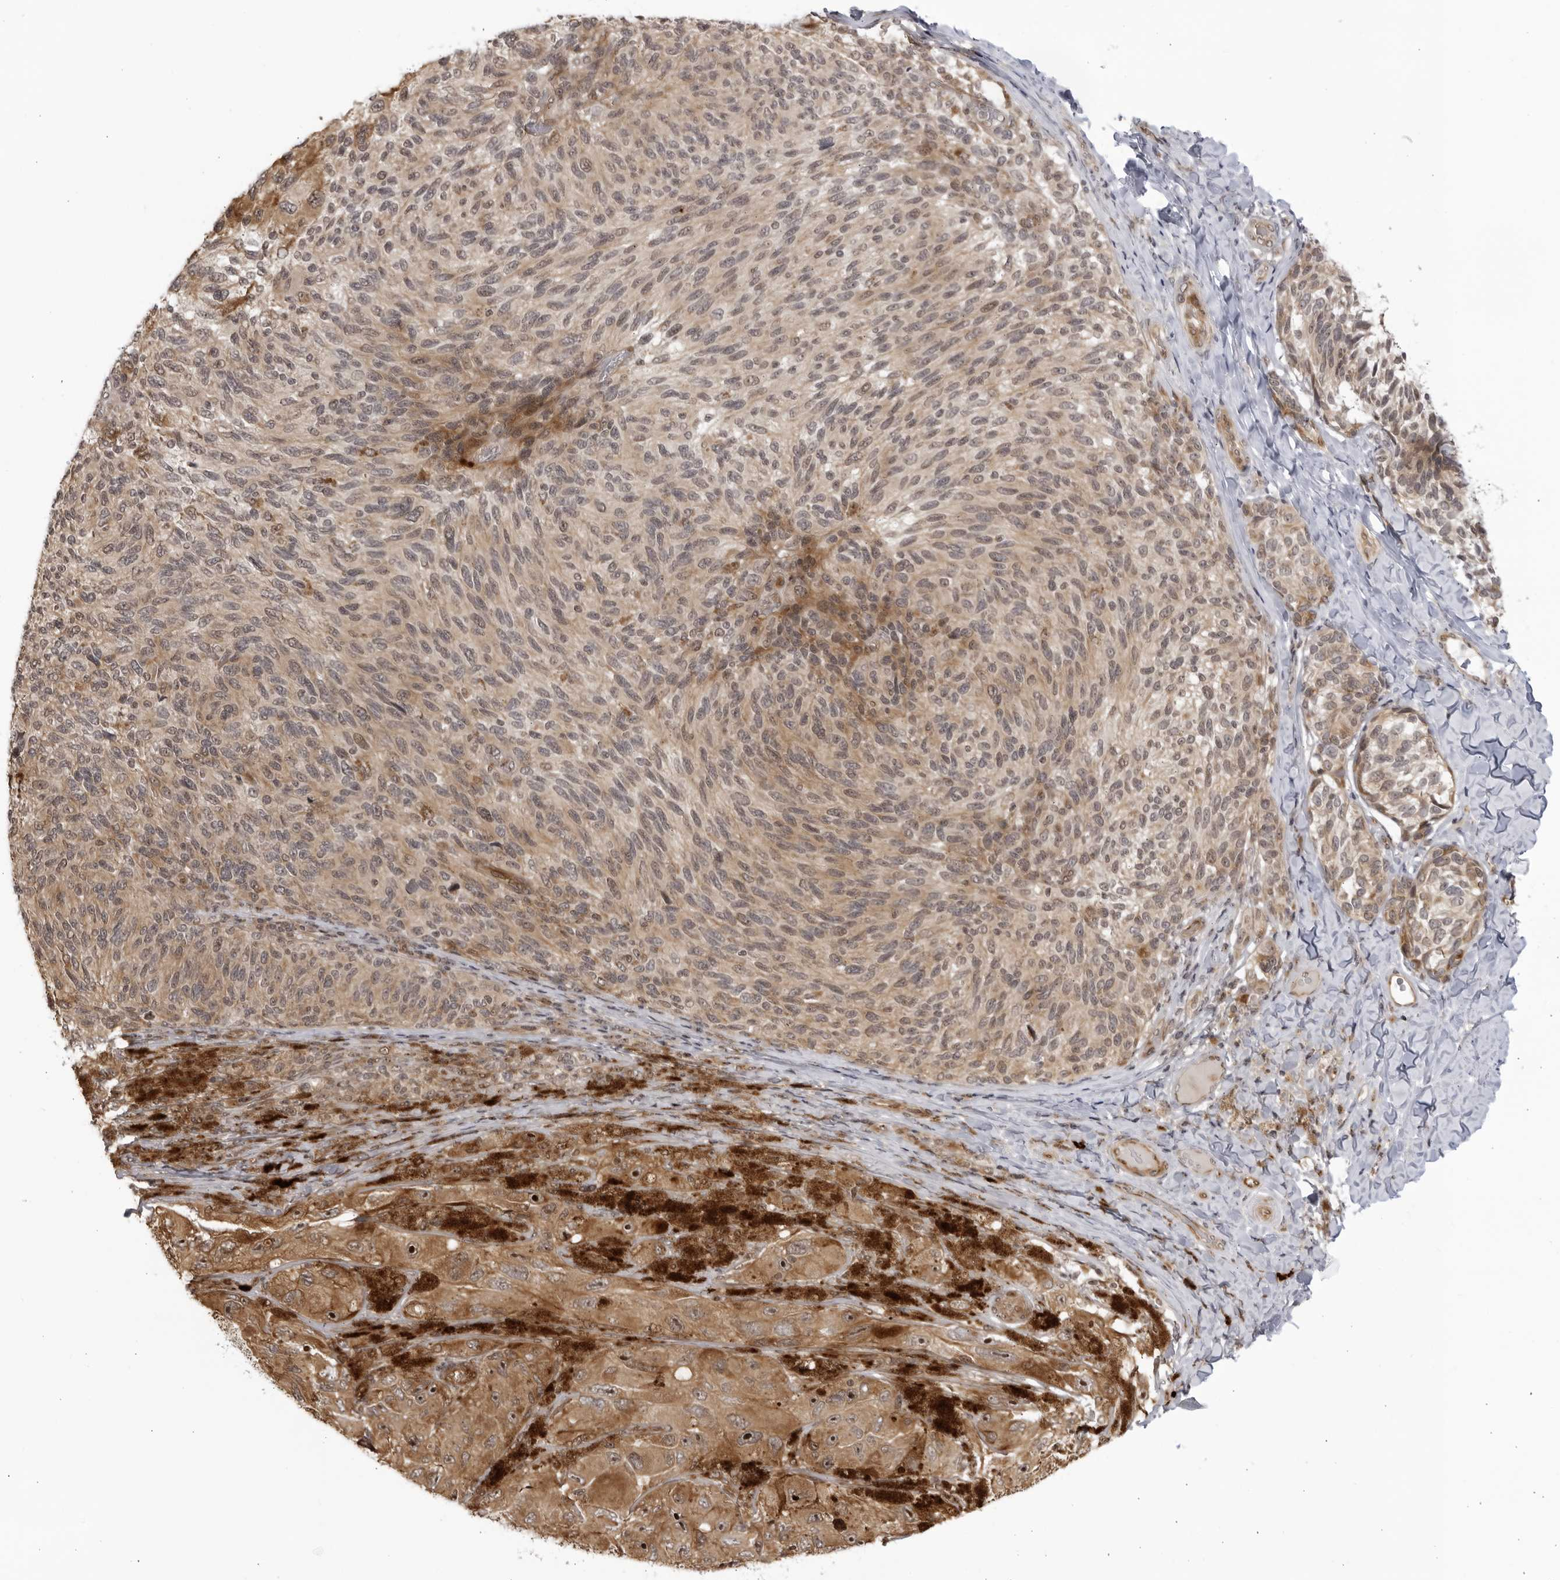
{"staining": {"intensity": "moderate", "quantity": ">75%", "location": "cytoplasmic/membranous,nuclear"}, "tissue": "melanoma", "cell_type": "Tumor cells", "image_type": "cancer", "snomed": [{"axis": "morphology", "description": "Malignant melanoma, NOS"}, {"axis": "topography", "description": "Skin"}], "caption": "Immunohistochemistry (IHC) micrograph of human melanoma stained for a protein (brown), which exhibits medium levels of moderate cytoplasmic/membranous and nuclear expression in approximately >75% of tumor cells.", "gene": "CNBD1", "patient": {"sex": "female", "age": 73}}